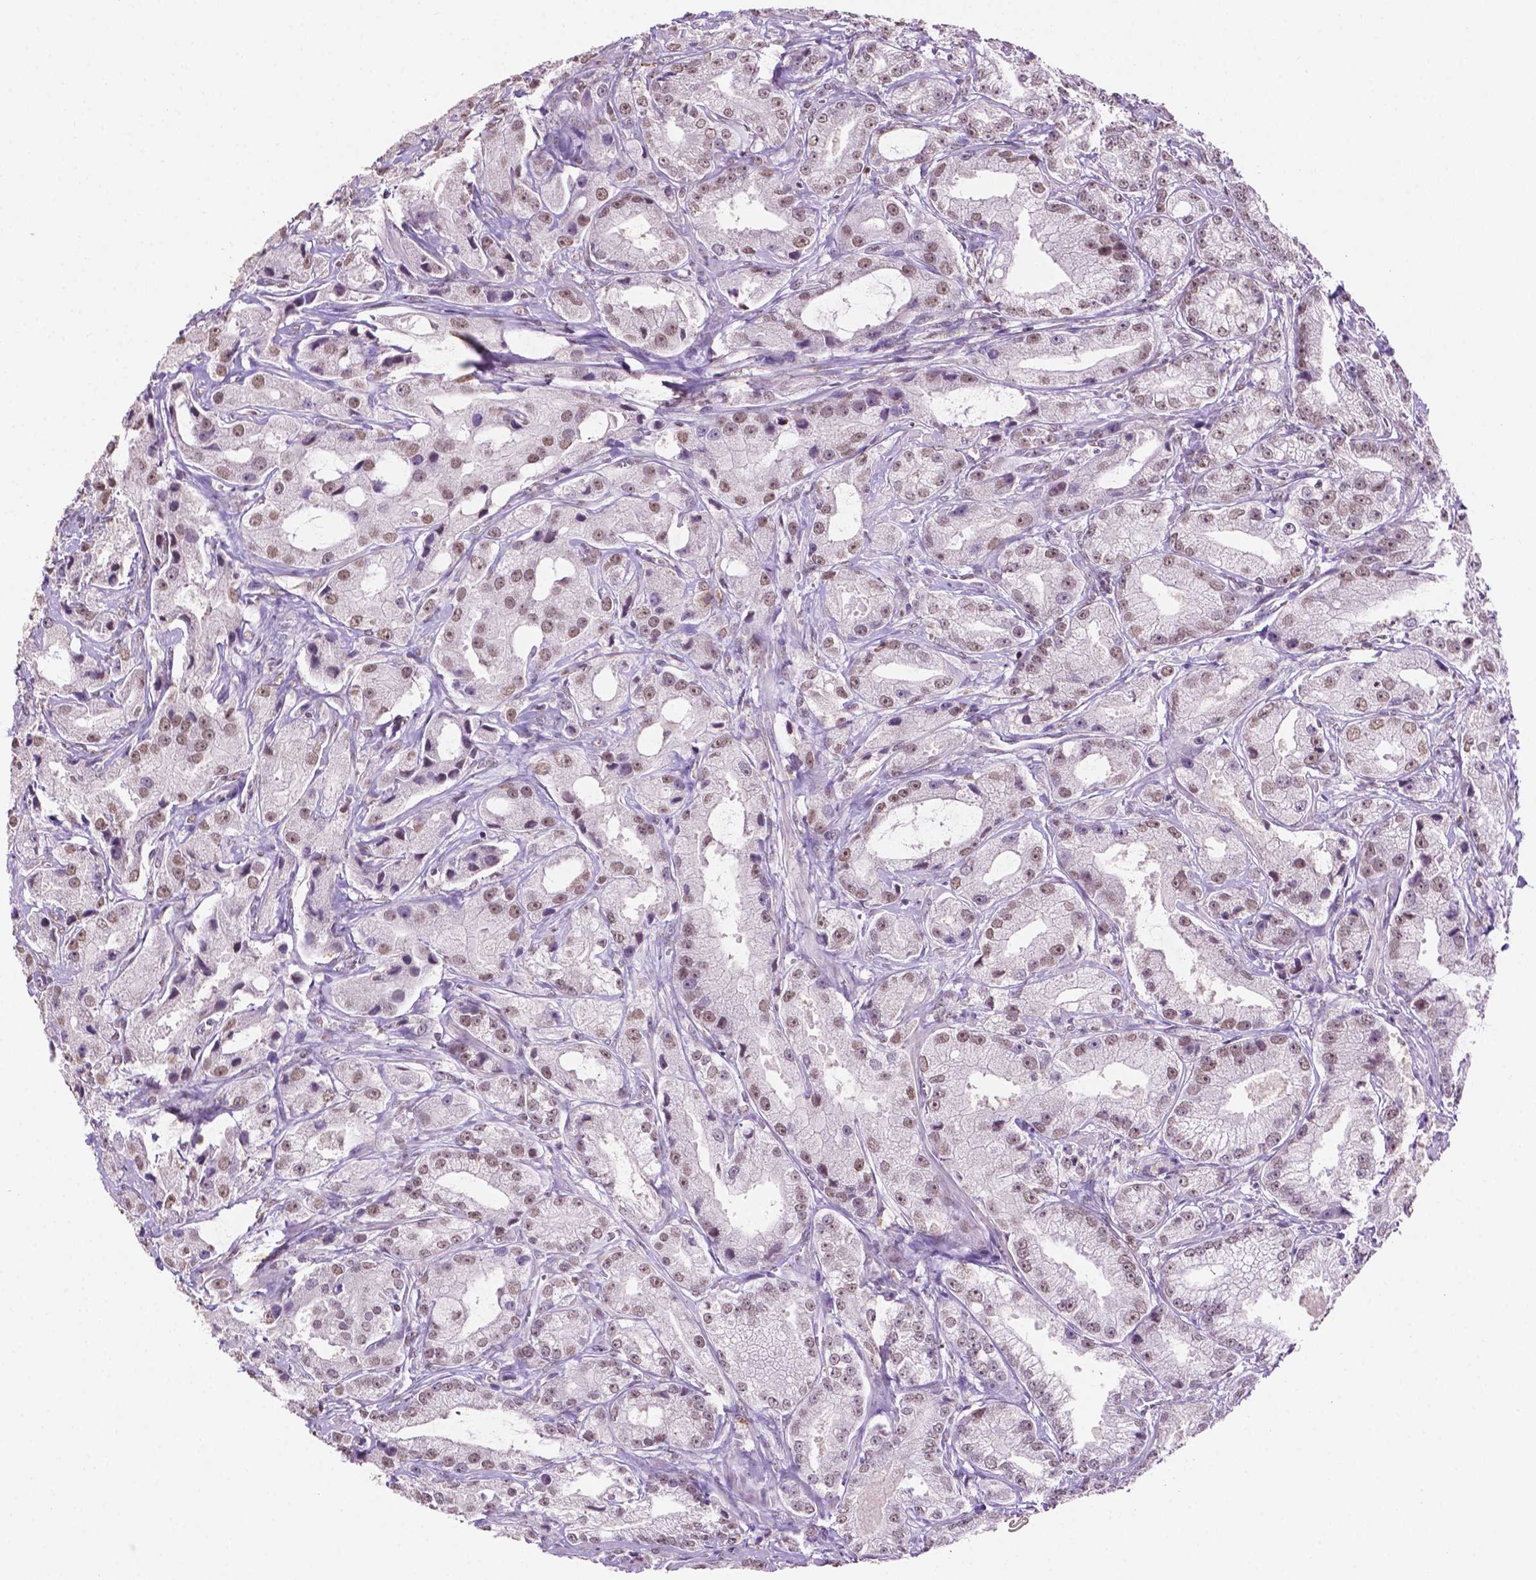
{"staining": {"intensity": "moderate", "quantity": ">75%", "location": "nuclear"}, "tissue": "prostate cancer", "cell_type": "Tumor cells", "image_type": "cancer", "snomed": [{"axis": "morphology", "description": "Adenocarcinoma, High grade"}, {"axis": "topography", "description": "Prostate"}], "caption": "A brown stain highlights moderate nuclear staining of a protein in prostate adenocarcinoma (high-grade) tumor cells.", "gene": "PTPN6", "patient": {"sex": "male", "age": 64}}